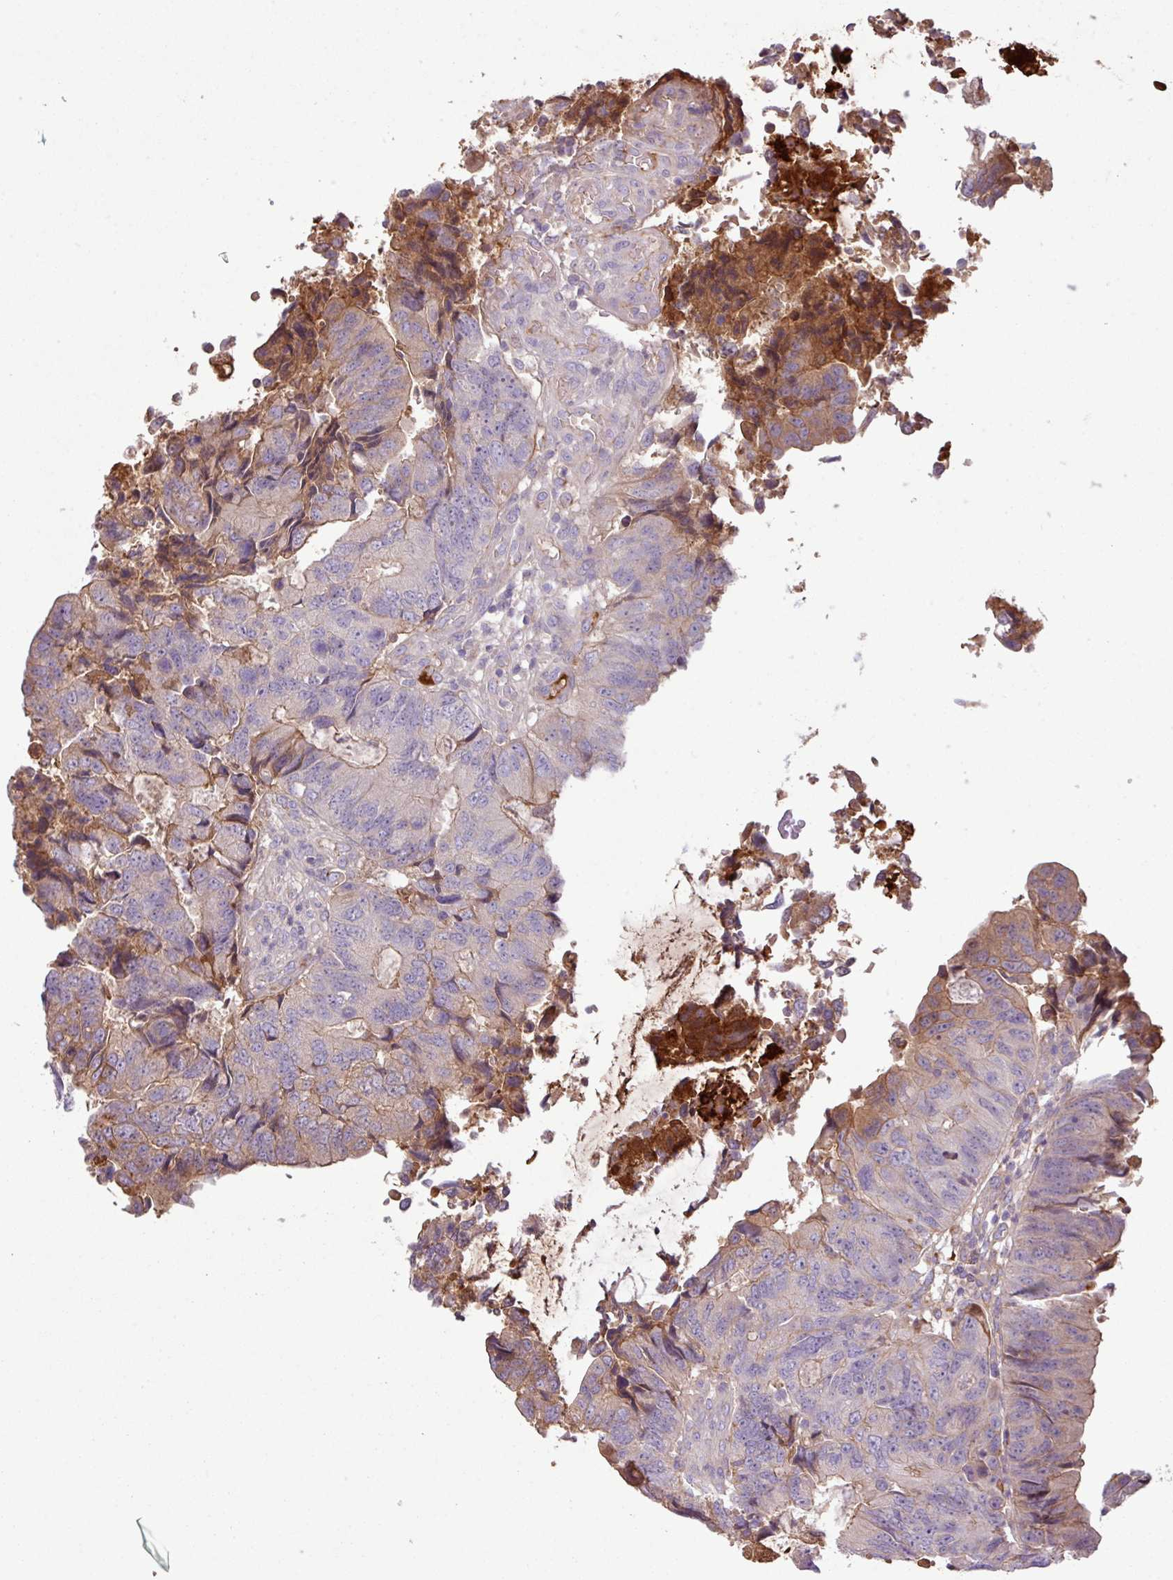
{"staining": {"intensity": "moderate", "quantity": "<25%", "location": "cytoplasmic/membranous"}, "tissue": "colorectal cancer", "cell_type": "Tumor cells", "image_type": "cancer", "snomed": [{"axis": "morphology", "description": "Adenocarcinoma, NOS"}, {"axis": "topography", "description": "Colon"}], "caption": "A brown stain labels moderate cytoplasmic/membranous positivity of a protein in colorectal cancer (adenocarcinoma) tumor cells.", "gene": "C4B", "patient": {"sex": "female", "age": 67}}